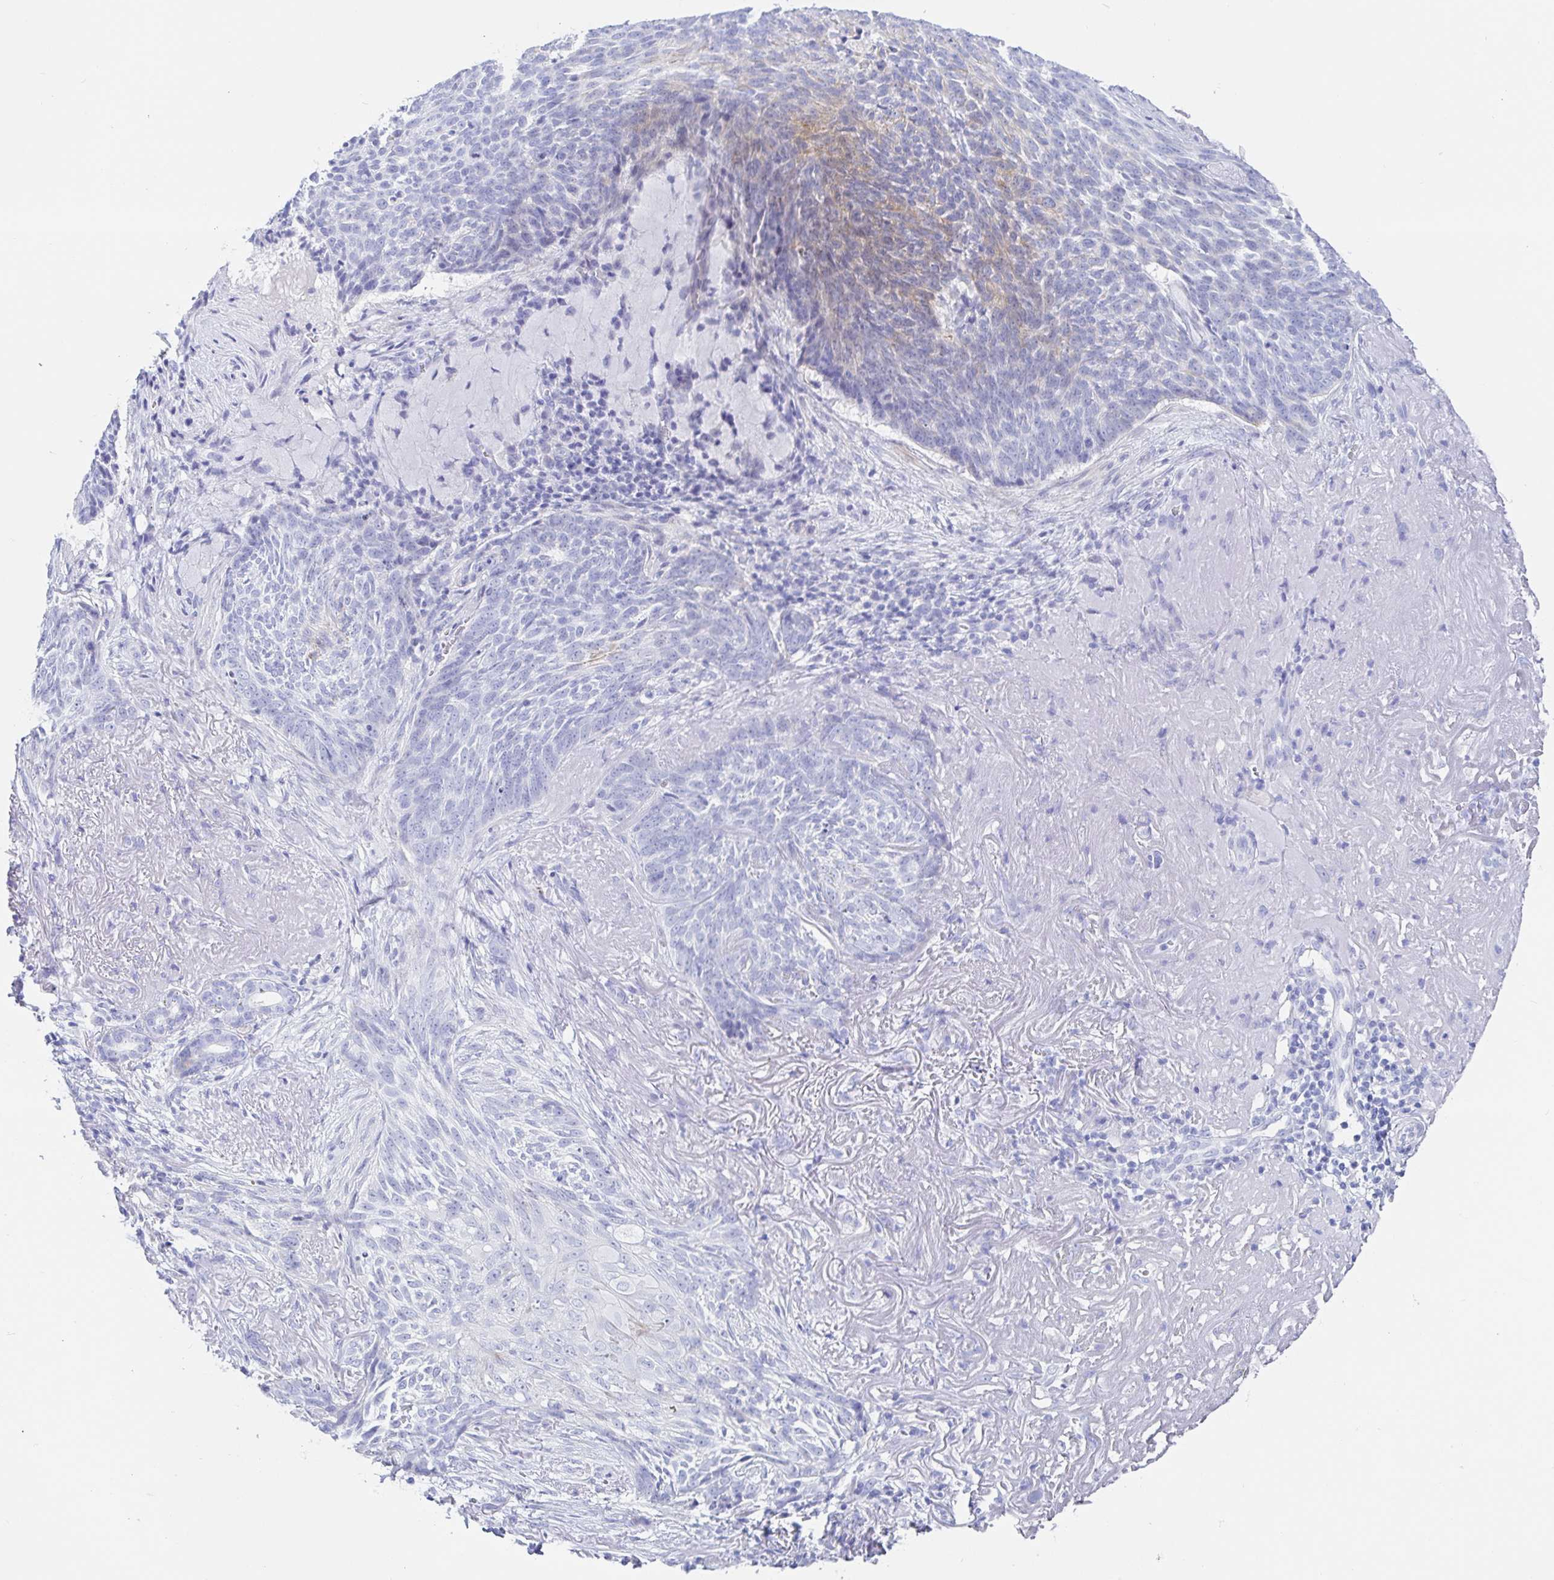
{"staining": {"intensity": "negative", "quantity": "none", "location": "none"}, "tissue": "skin cancer", "cell_type": "Tumor cells", "image_type": "cancer", "snomed": [{"axis": "morphology", "description": "Basal cell carcinoma"}, {"axis": "topography", "description": "Skin"}, {"axis": "topography", "description": "Skin of face"}], "caption": "DAB (3,3'-diaminobenzidine) immunohistochemical staining of skin cancer (basal cell carcinoma) exhibits no significant staining in tumor cells. Brightfield microscopy of immunohistochemistry stained with DAB (3,3'-diaminobenzidine) (brown) and hematoxylin (blue), captured at high magnification.", "gene": "KCNH6", "patient": {"sex": "female", "age": 95}}